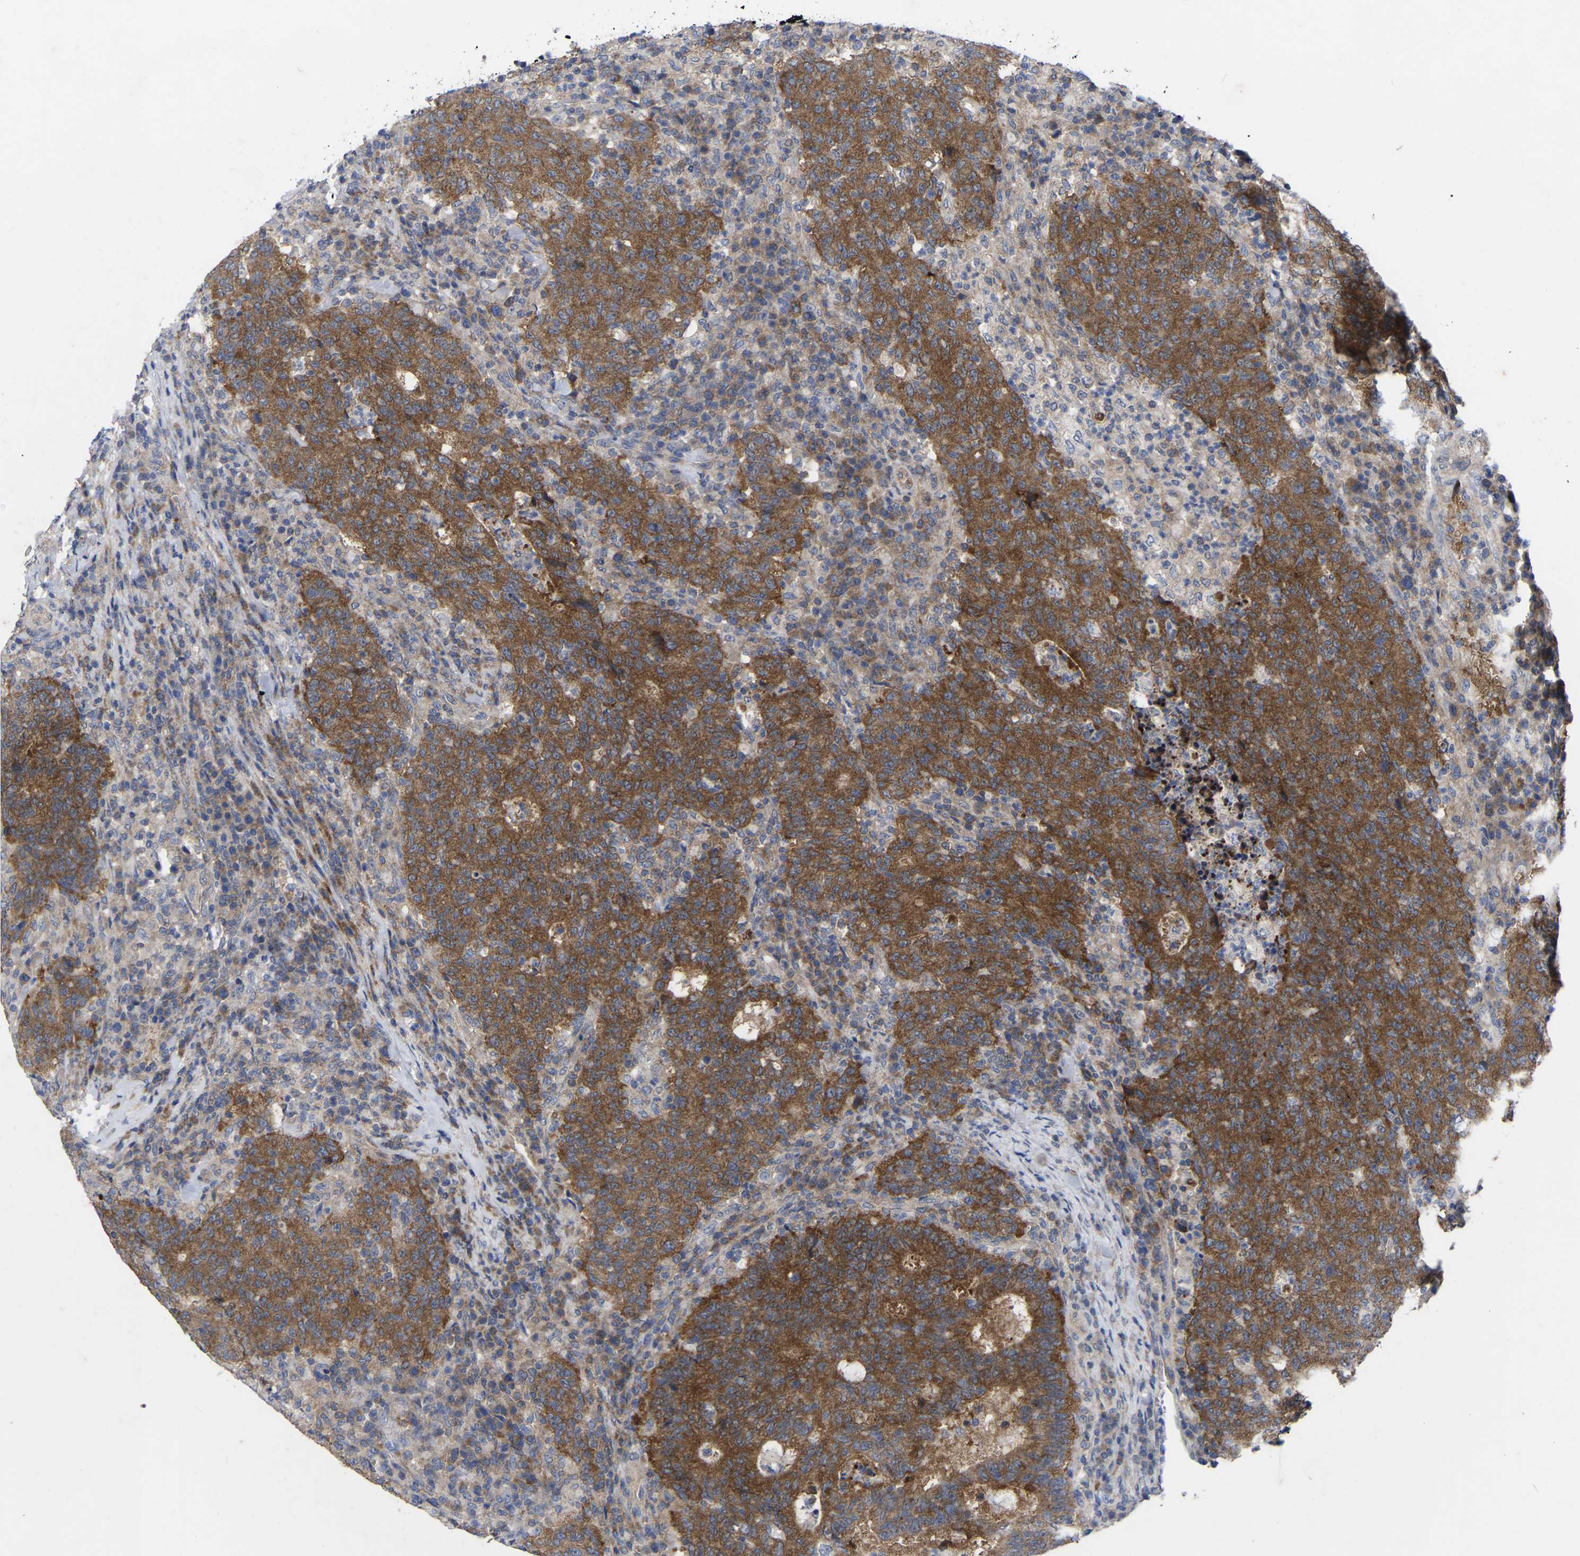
{"staining": {"intensity": "strong", "quantity": ">75%", "location": "cytoplasmic/membranous"}, "tissue": "colorectal cancer", "cell_type": "Tumor cells", "image_type": "cancer", "snomed": [{"axis": "morphology", "description": "Adenocarcinoma, NOS"}, {"axis": "topography", "description": "Colon"}], "caption": "Strong cytoplasmic/membranous positivity is appreciated in approximately >75% of tumor cells in colorectal cancer (adenocarcinoma).", "gene": "TCP1", "patient": {"sex": "female", "age": 75}}